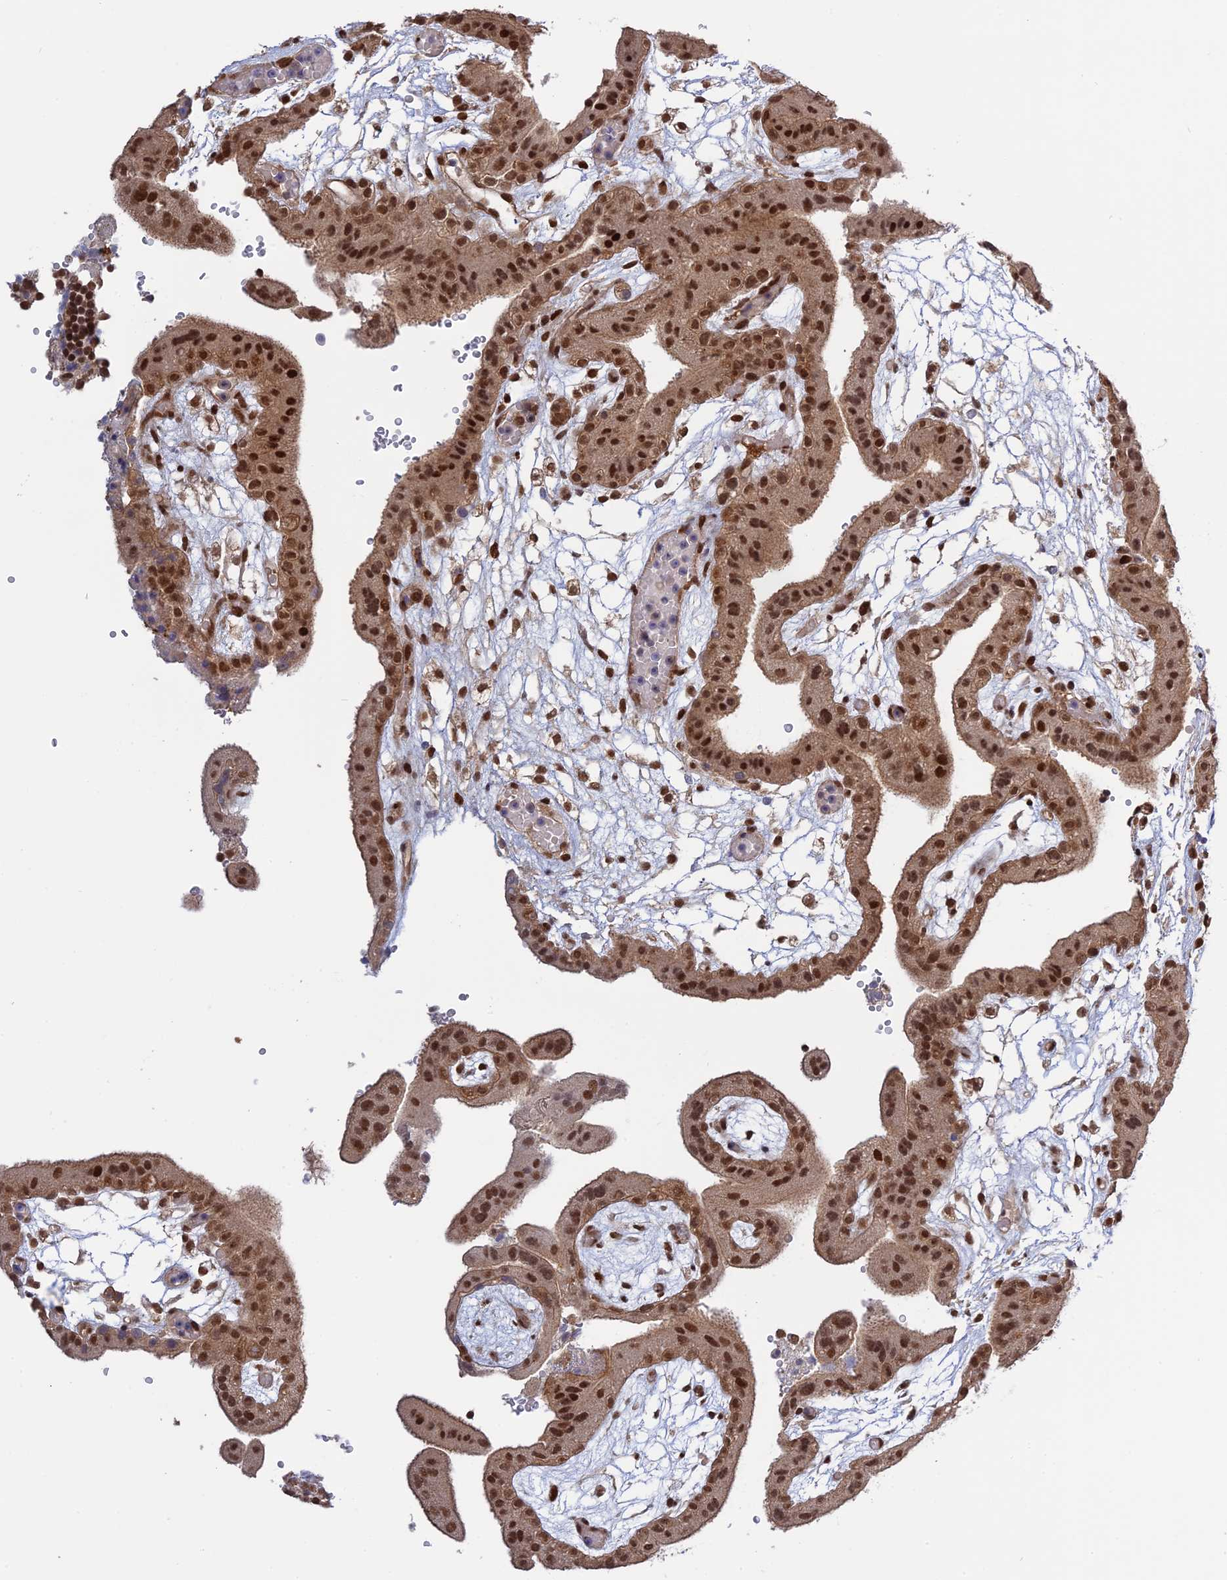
{"staining": {"intensity": "moderate", "quantity": "25%-75%", "location": "cytoplasmic/membranous,nuclear"}, "tissue": "placenta", "cell_type": "Trophoblastic cells", "image_type": "normal", "snomed": [{"axis": "morphology", "description": "Normal tissue, NOS"}, {"axis": "topography", "description": "Placenta"}], "caption": "Trophoblastic cells demonstrate medium levels of moderate cytoplasmic/membranous,nuclear staining in about 25%-75% of cells in benign placenta. (Brightfield microscopy of DAB IHC at high magnification).", "gene": "PKIG", "patient": {"sex": "female", "age": 18}}